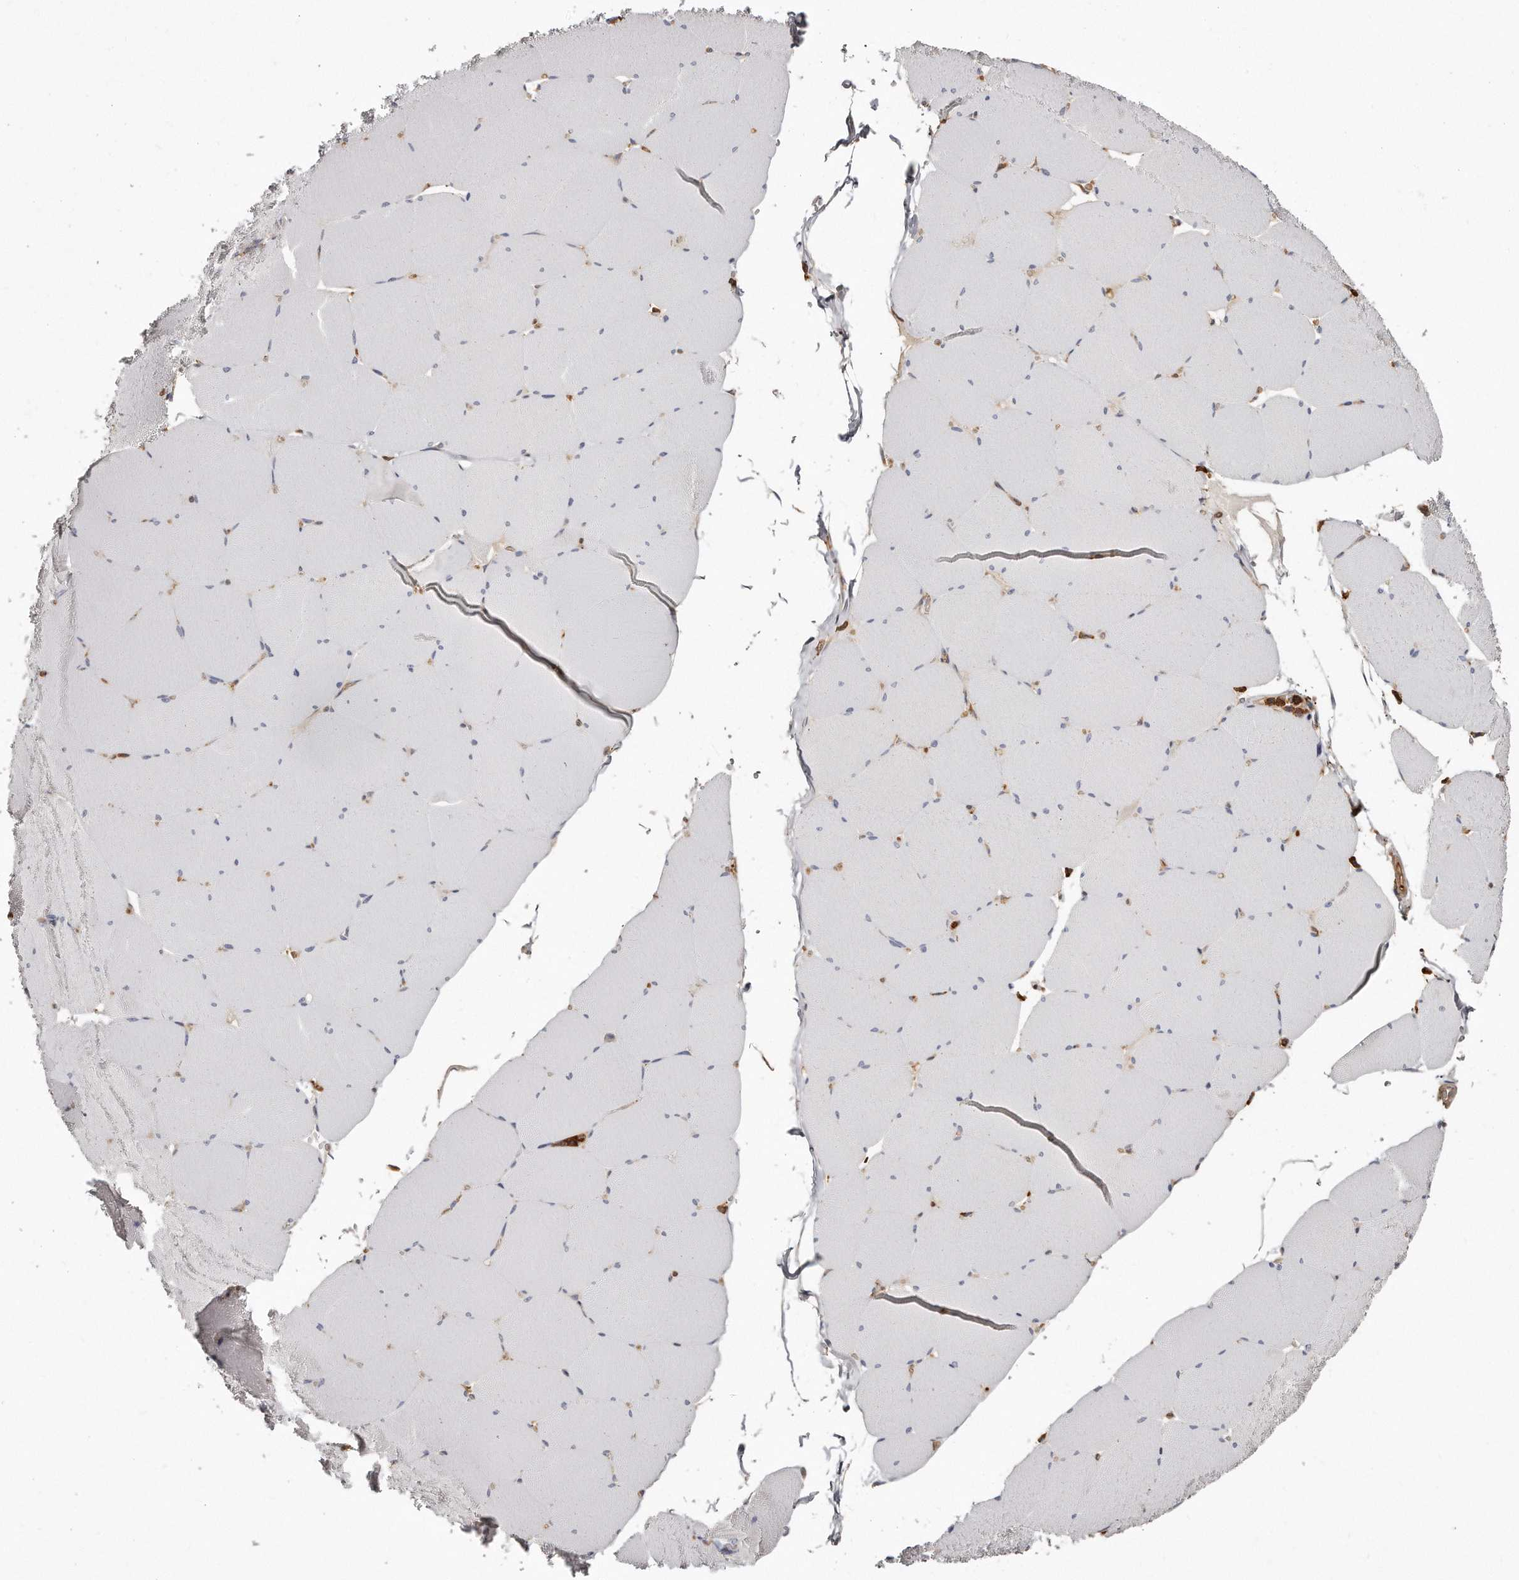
{"staining": {"intensity": "negative", "quantity": "none", "location": "none"}, "tissue": "skeletal muscle", "cell_type": "Myocytes", "image_type": "normal", "snomed": [{"axis": "morphology", "description": "Normal tissue, NOS"}, {"axis": "topography", "description": "Skeletal muscle"}, {"axis": "topography", "description": "Head-Neck"}], "caption": "The immunohistochemistry (IHC) micrograph has no significant expression in myocytes of skeletal muscle. (Stains: DAB immunohistochemistry (IHC) with hematoxylin counter stain, Microscopy: brightfield microscopy at high magnification).", "gene": "CAP1", "patient": {"sex": "male", "age": 66}}